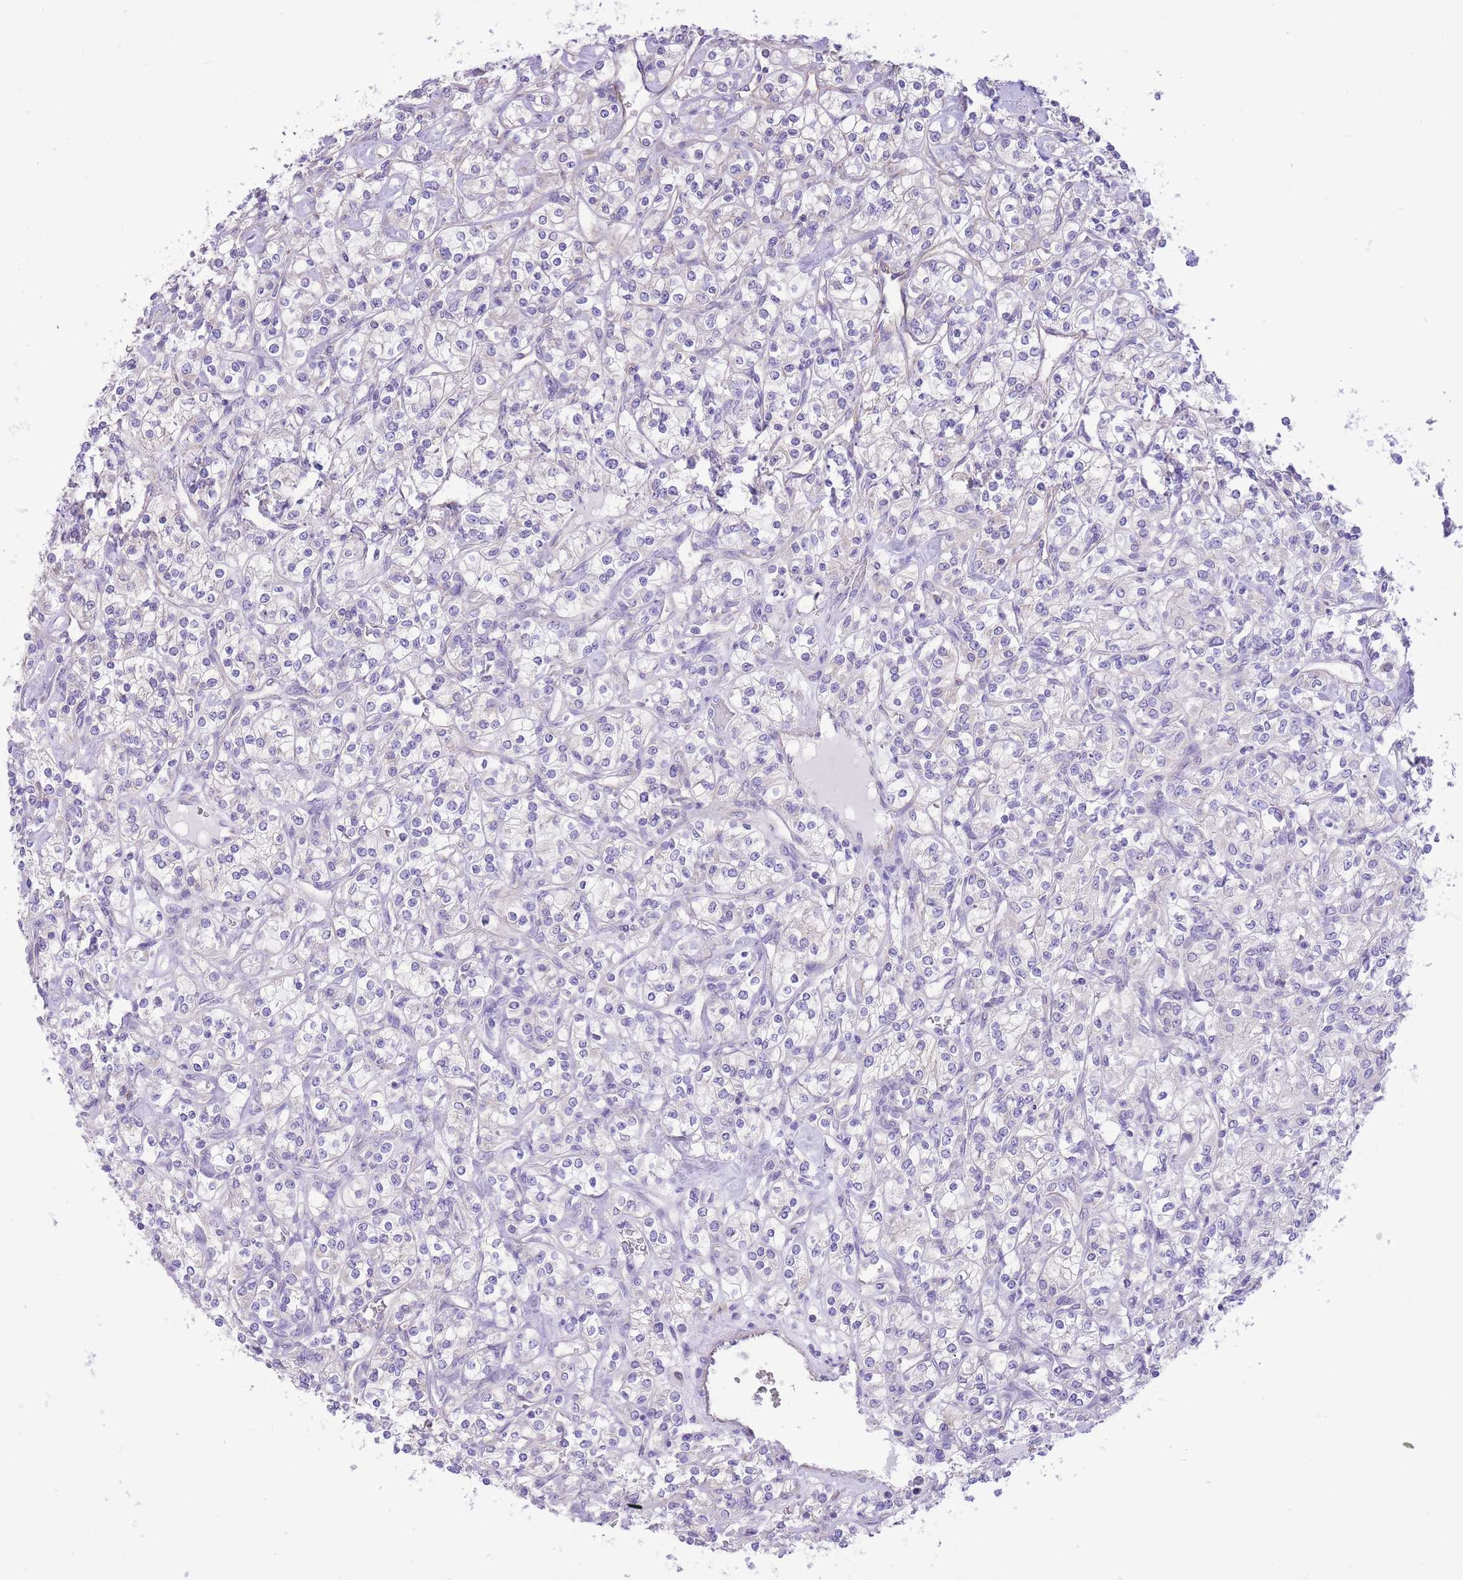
{"staining": {"intensity": "negative", "quantity": "none", "location": "none"}, "tissue": "renal cancer", "cell_type": "Tumor cells", "image_type": "cancer", "snomed": [{"axis": "morphology", "description": "Adenocarcinoma, NOS"}, {"axis": "topography", "description": "Kidney"}], "caption": "Human adenocarcinoma (renal) stained for a protein using immunohistochemistry demonstrates no positivity in tumor cells.", "gene": "RHOU", "patient": {"sex": "male", "age": 77}}